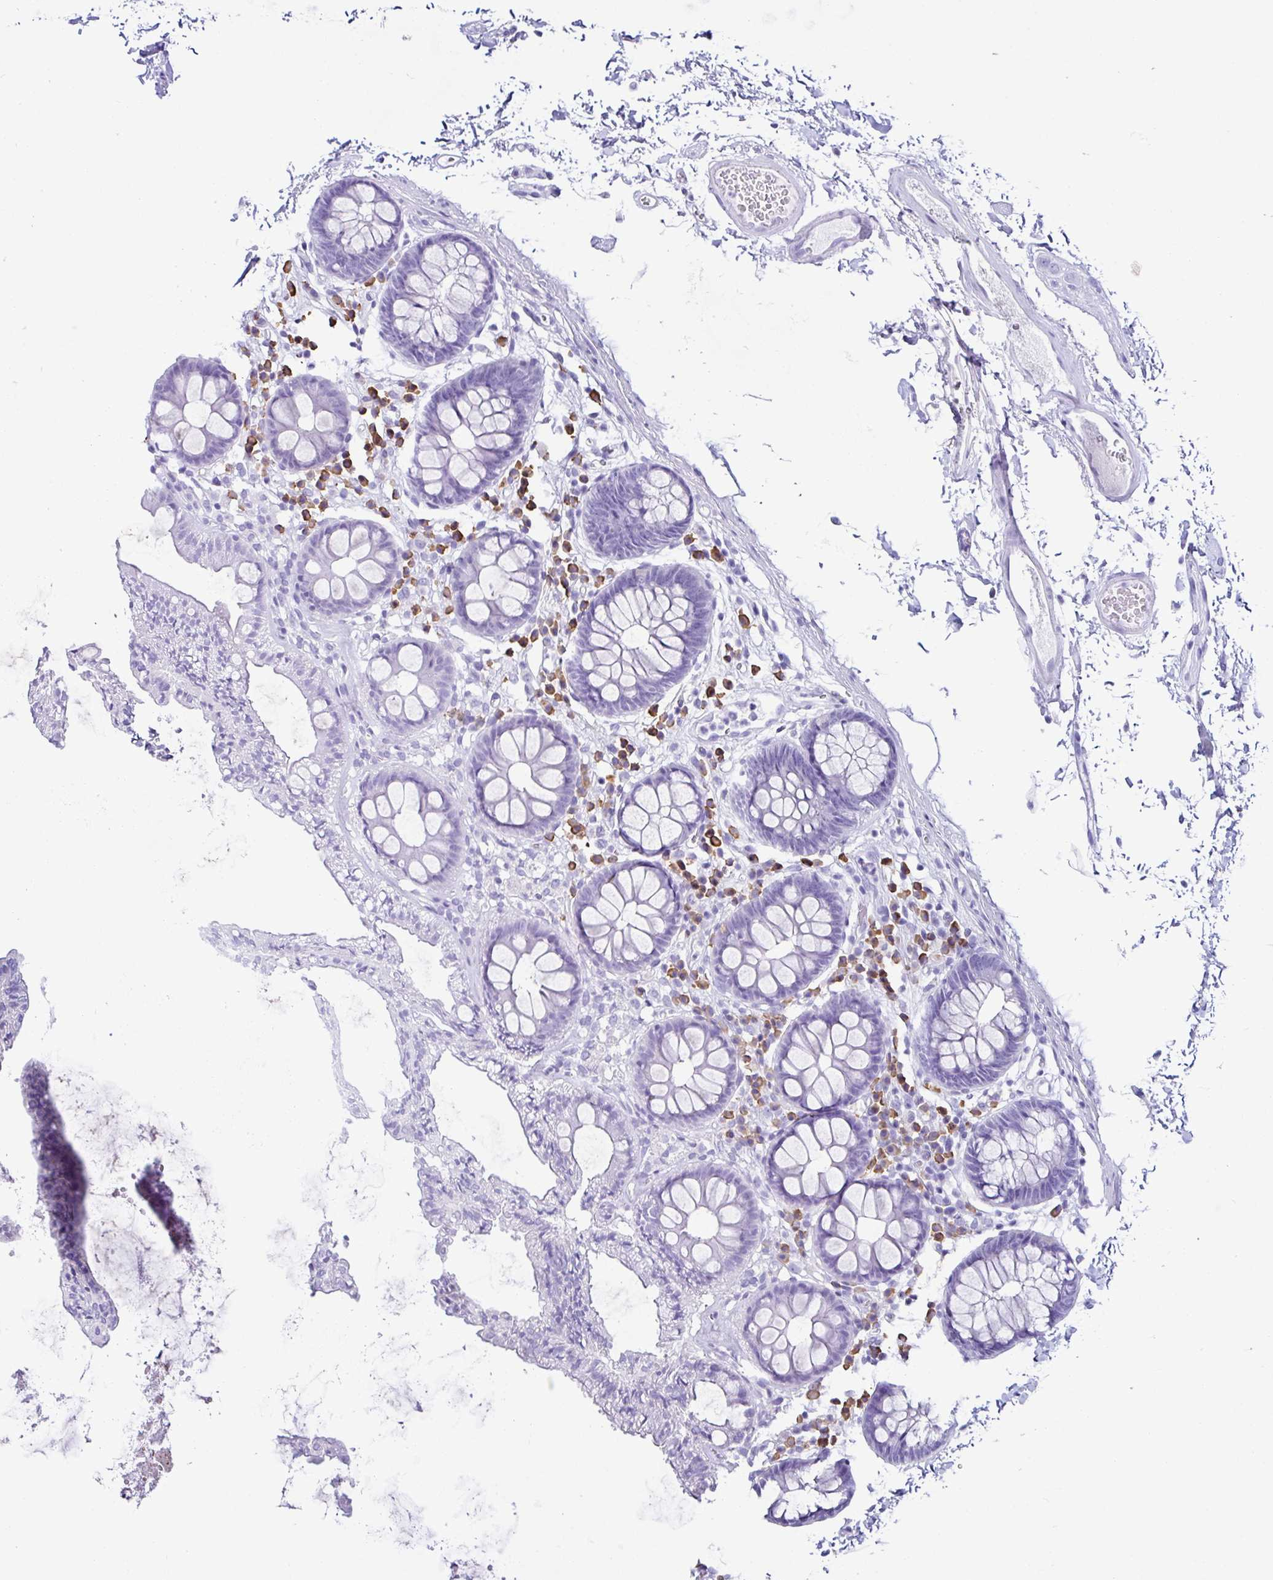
{"staining": {"intensity": "negative", "quantity": "none", "location": "none"}, "tissue": "colon", "cell_type": "Endothelial cells", "image_type": "normal", "snomed": [{"axis": "morphology", "description": "Normal tissue, NOS"}, {"axis": "topography", "description": "Colon"}, {"axis": "topography", "description": "Peripheral nerve tissue"}], "caption": "IHC of normal human colon shows no expression in endothelial cells. The staining was performed using DAB (3,3'-diaminobenzidine) to visualize the protein expression in brown, while the nuclei were stained in blue with hematoxylin (Magnification: 20x).", "gene": "PIGF", "patient": {"sex": "male", "age": 84}}